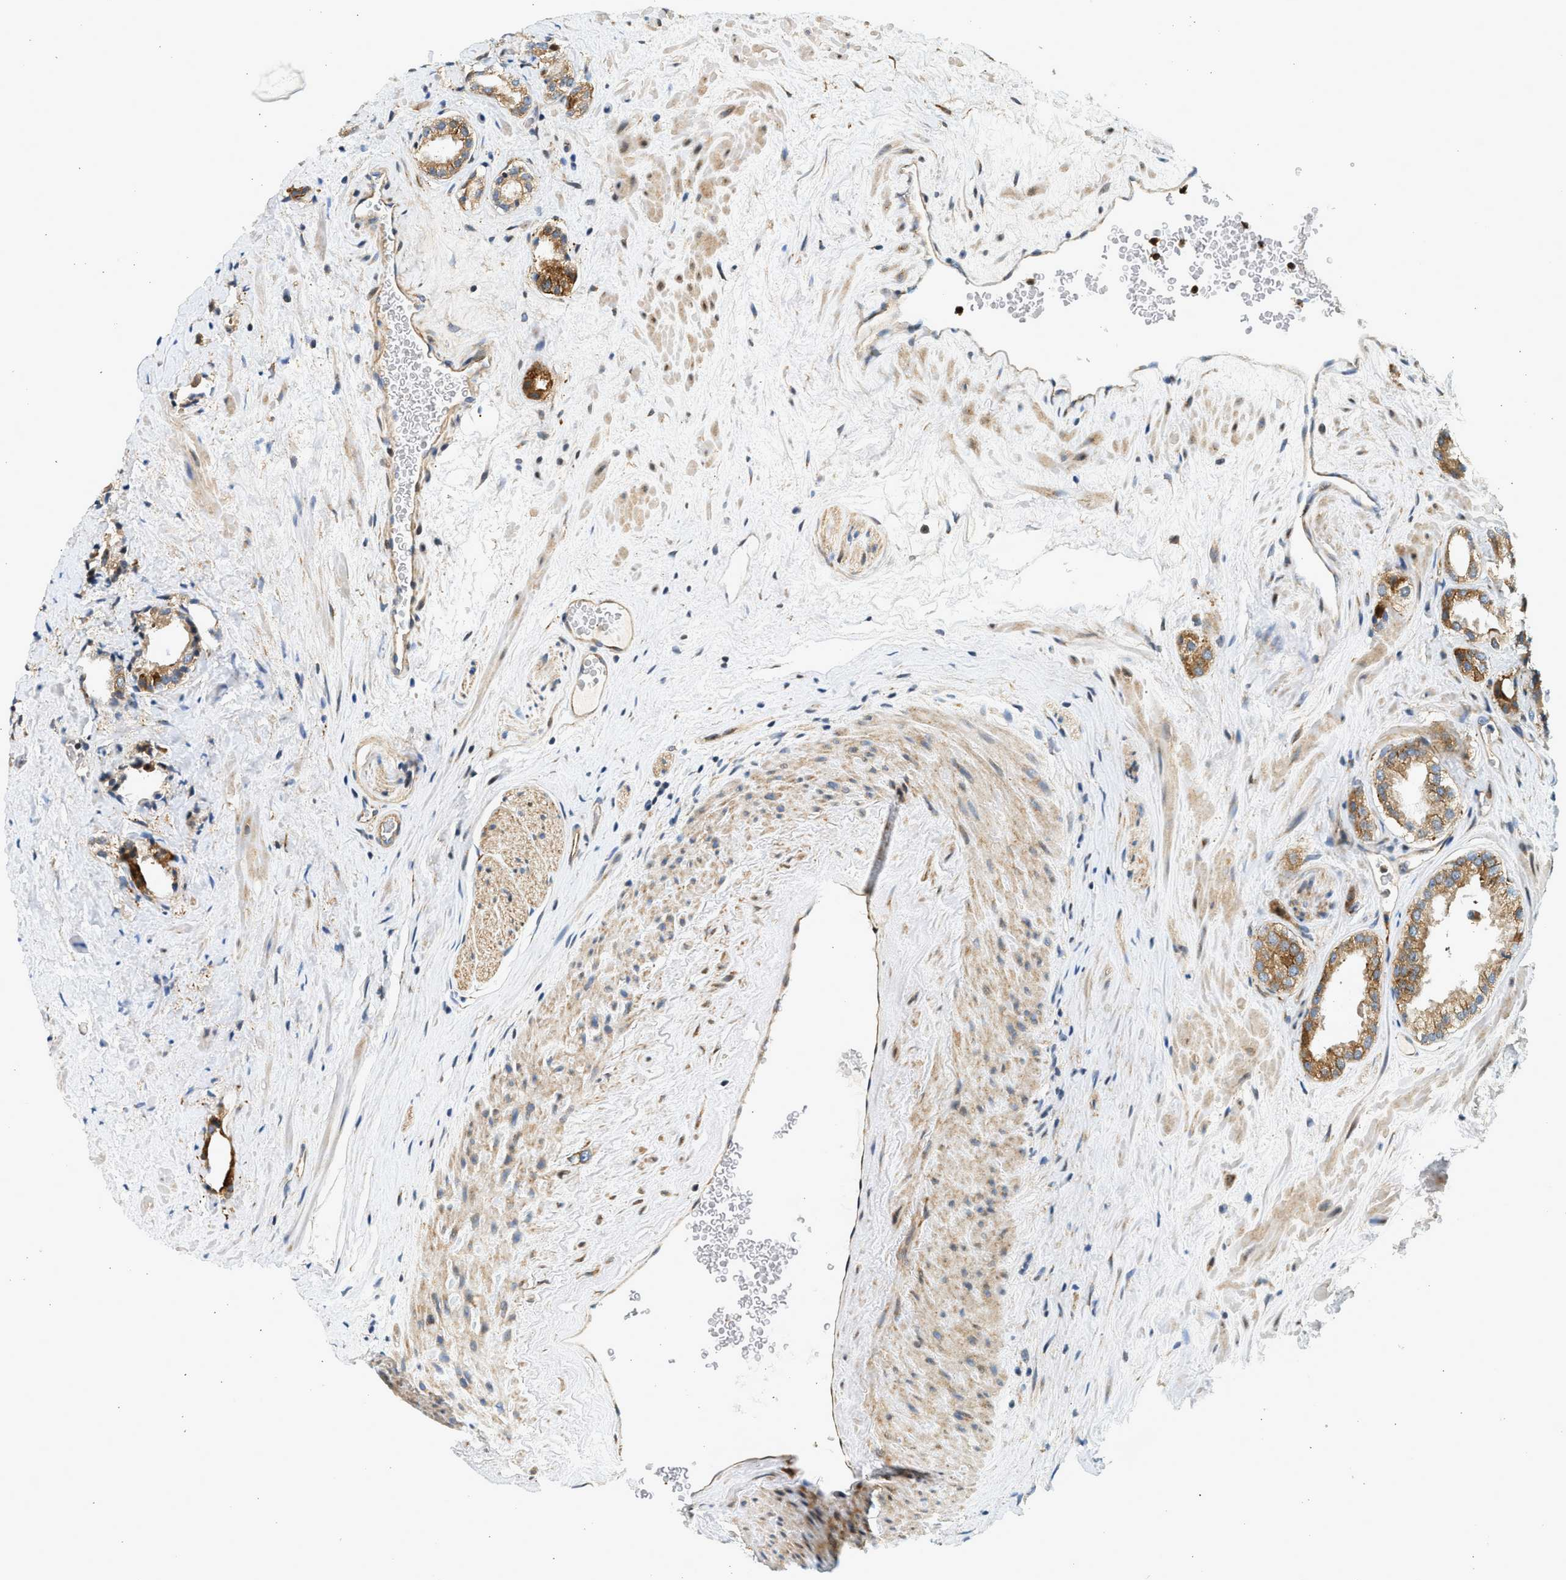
{"staining": {"intensity": "moderate", "quantity": ">75%", "location": "cytoplasmic/membranous"}, "tissue": "prostate cancer", "cell_type": "Tumor cells", "image_type": "cancer", "snomed": [{"axis": "morphology", "description": "Adenocarcinoma, High grade"}, {"axis": "topography", "description": "Prostate"}], "caption": "Protein analysis of prostate cancer tissue exhibits moderate cytoplasmic/membranous staining in about >75% of tumor cells.", "gene": "NRSN2", "patient": {"sex": "male", "age": 64}}